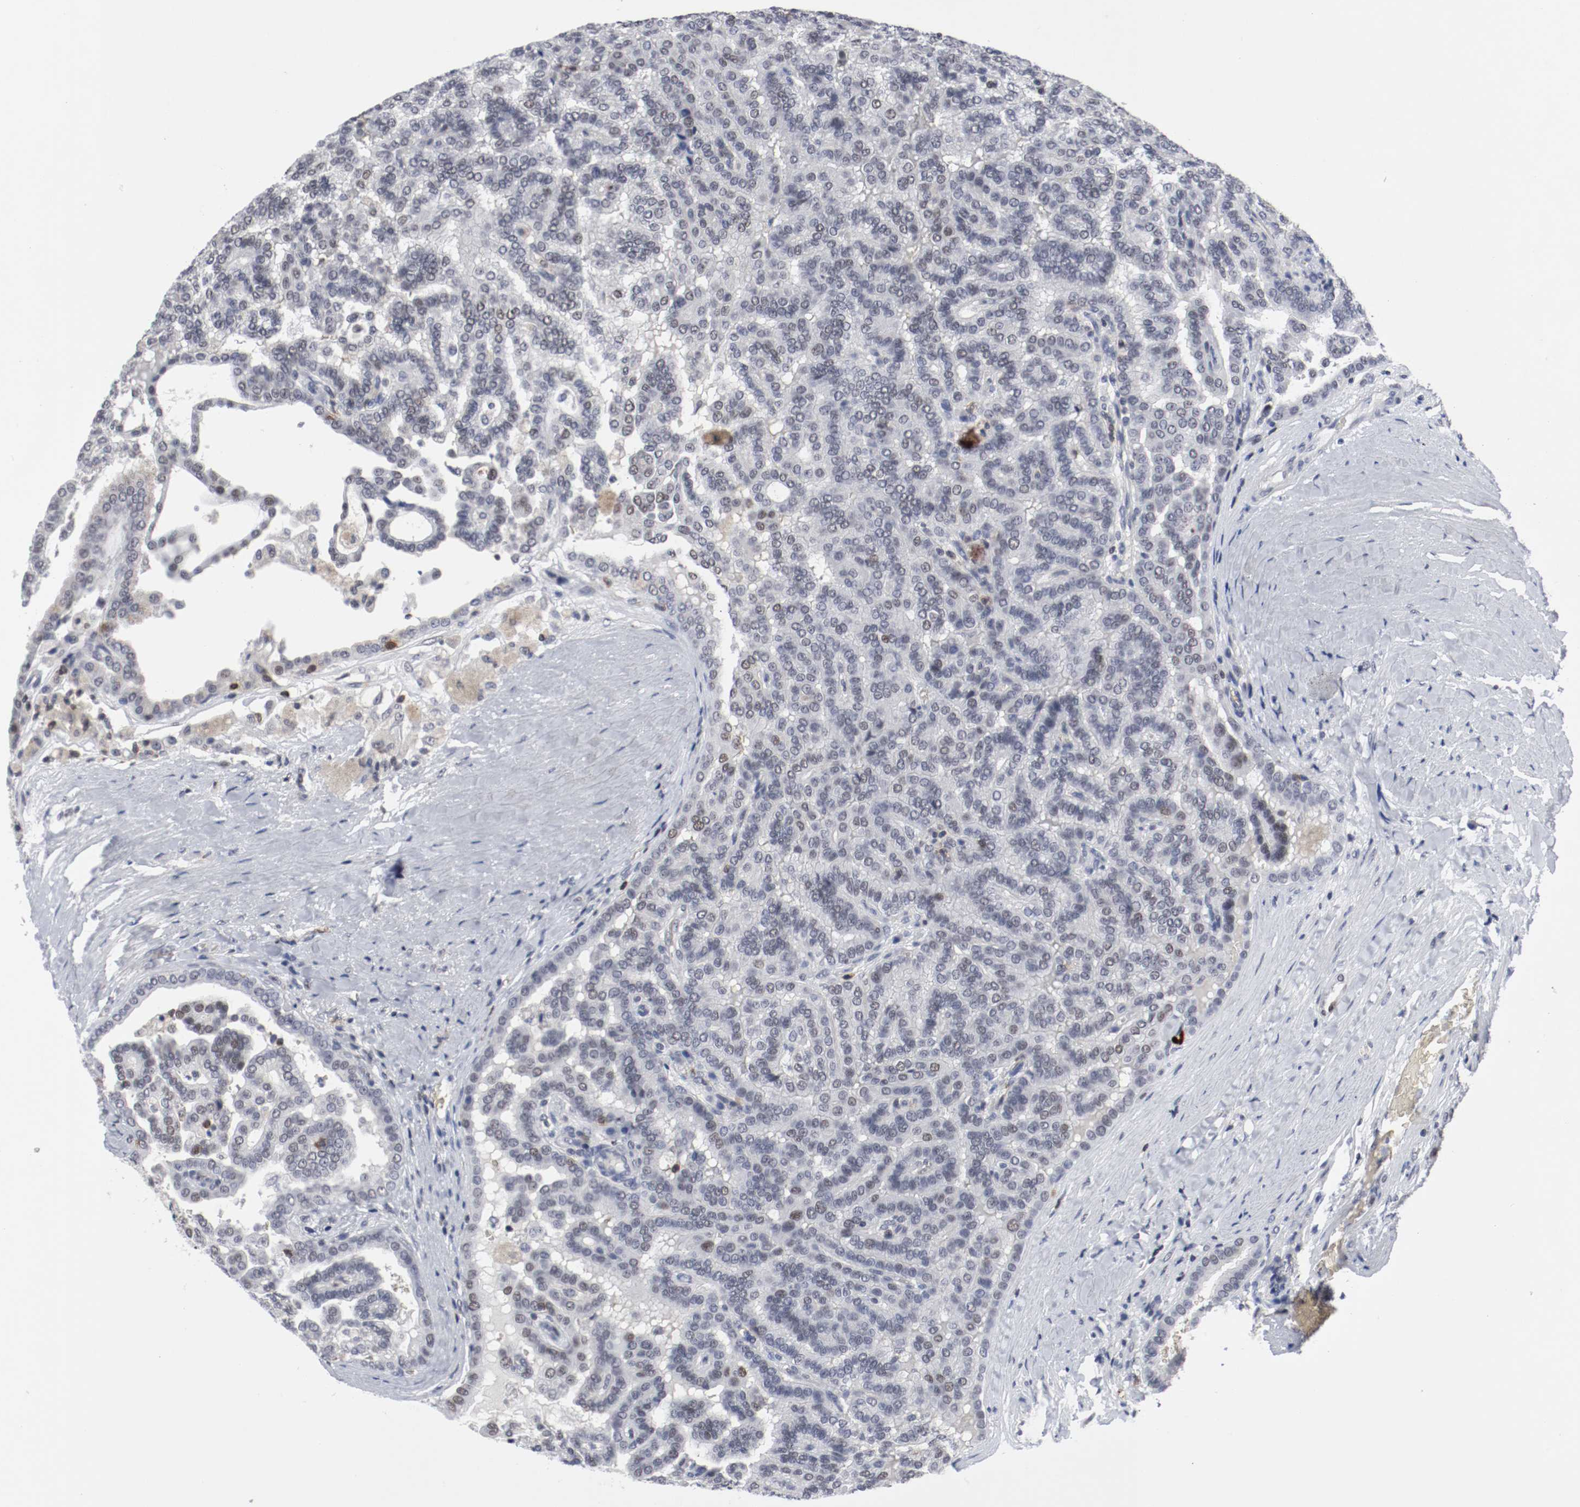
{"staining": {"intensity": "weak", "quantity": "<25%", "location": "nuclear"}, "tissue": "renal cancer", "cell_type": "Tumor cells", "image_type": "cancer", "snomed": [{"axis": "morphology", "description": "Adenocarcinoma, NOS"}, {"axis": "topography", "description": "Kidney"}], "caption": "Renal cancer (adenocarcinoma) was stained to show a protein in brown. There is no significant positivity in tumor cells.", "gene": "JUND", "patient": {"sex": "male", "age": 61}}